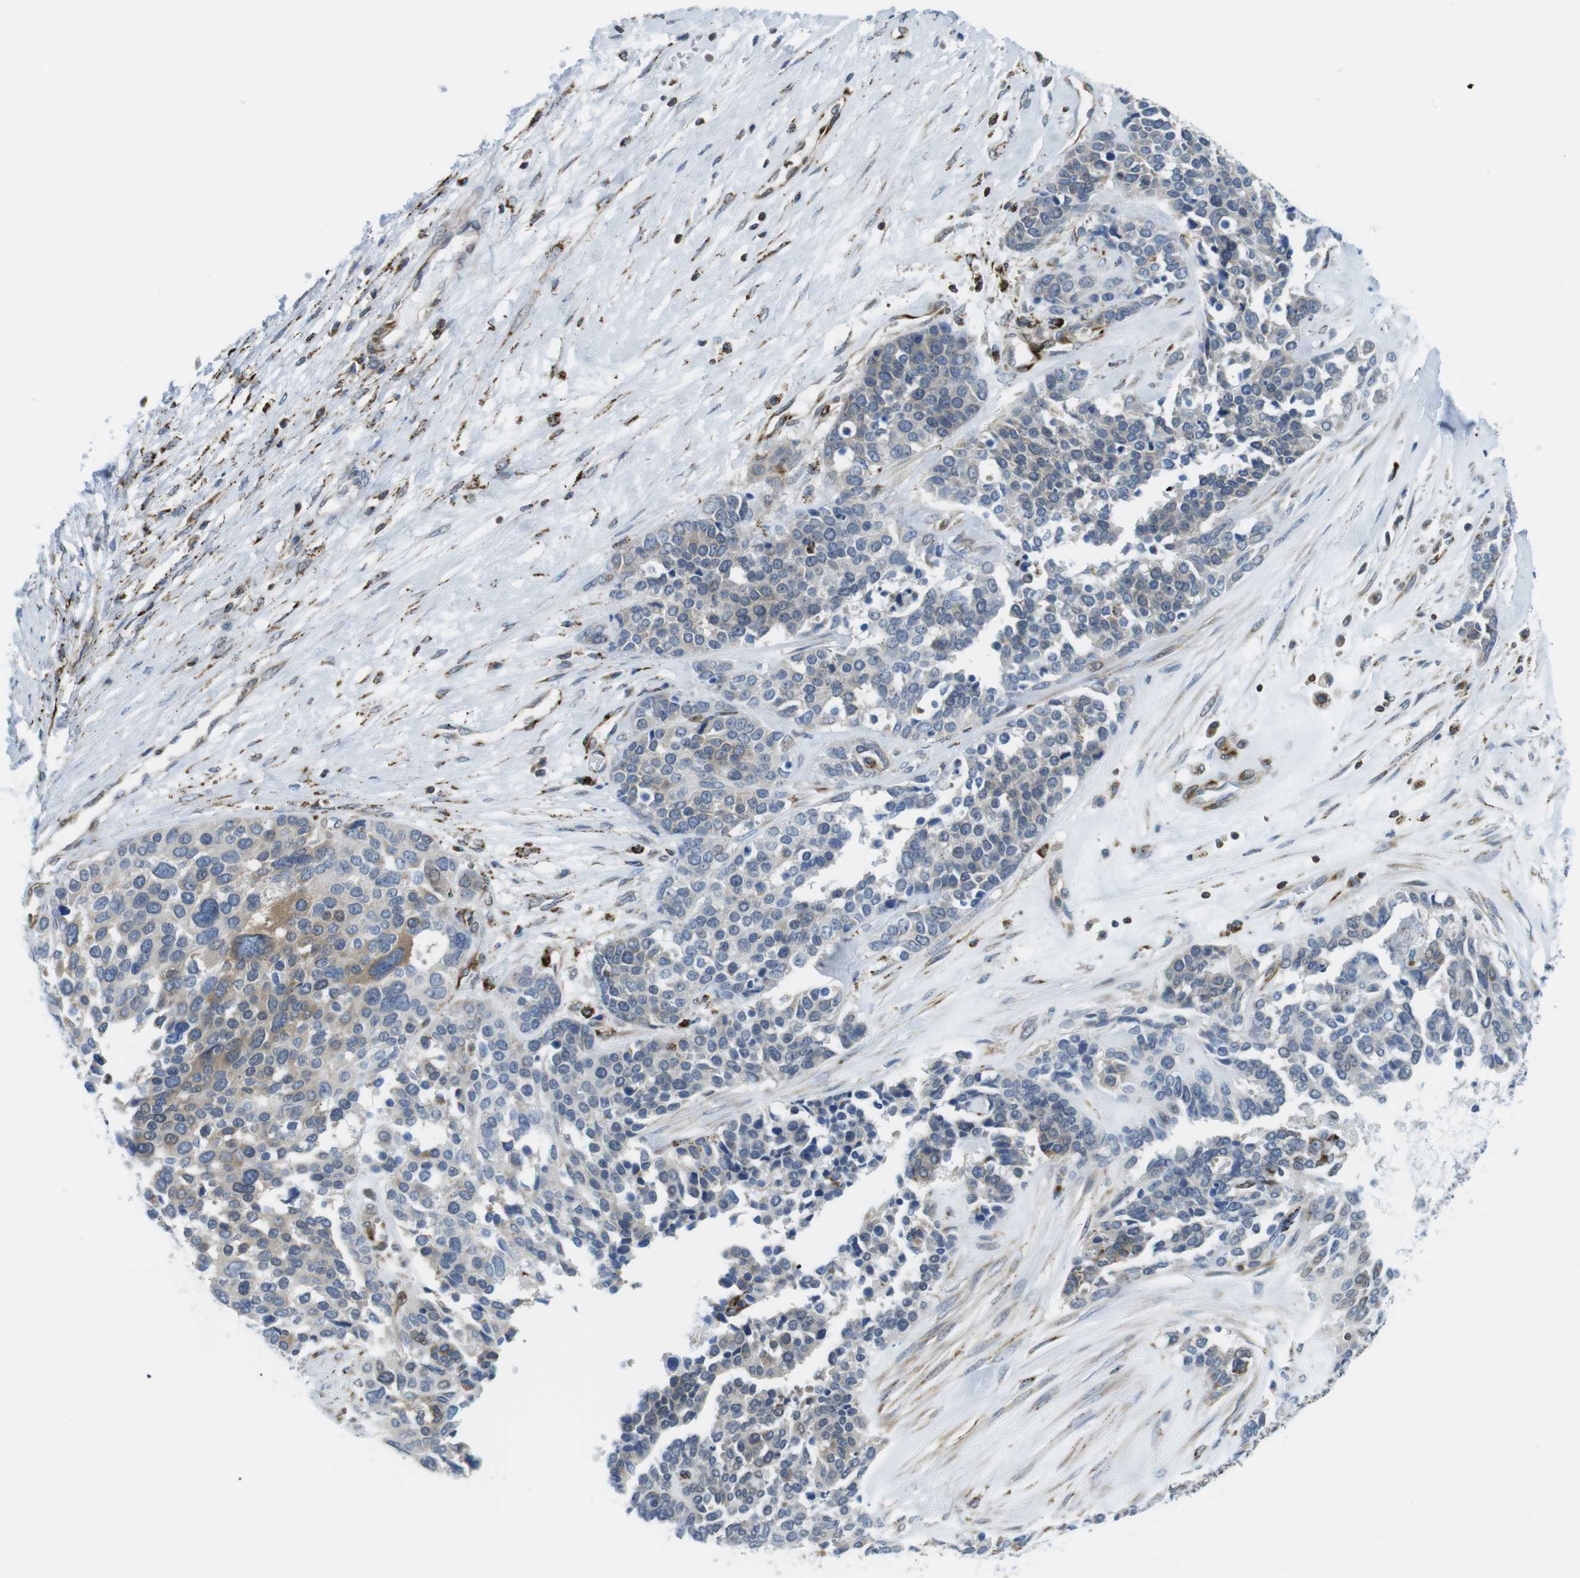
{"staining": {"intensity": "negative", "quantity": "none", "location": "none"}, "tissue": "ovarian cancer", "cell_type": "Tumor cells", "image_type": "cancer", "snomed": [{"axis": "morphology", "description": "Cystadenocarcinoma, serous, NOS"}, {"axis": "topography", "description": "Ovary"}], "caption": "Serous cystadenocarcinoma (ovarian) stained for a protein using immunohistochemistry (IHC) reveals no staining tumor cells.", "gene": "KCNE3", "patient": {"sex": "female", "age": 44}}